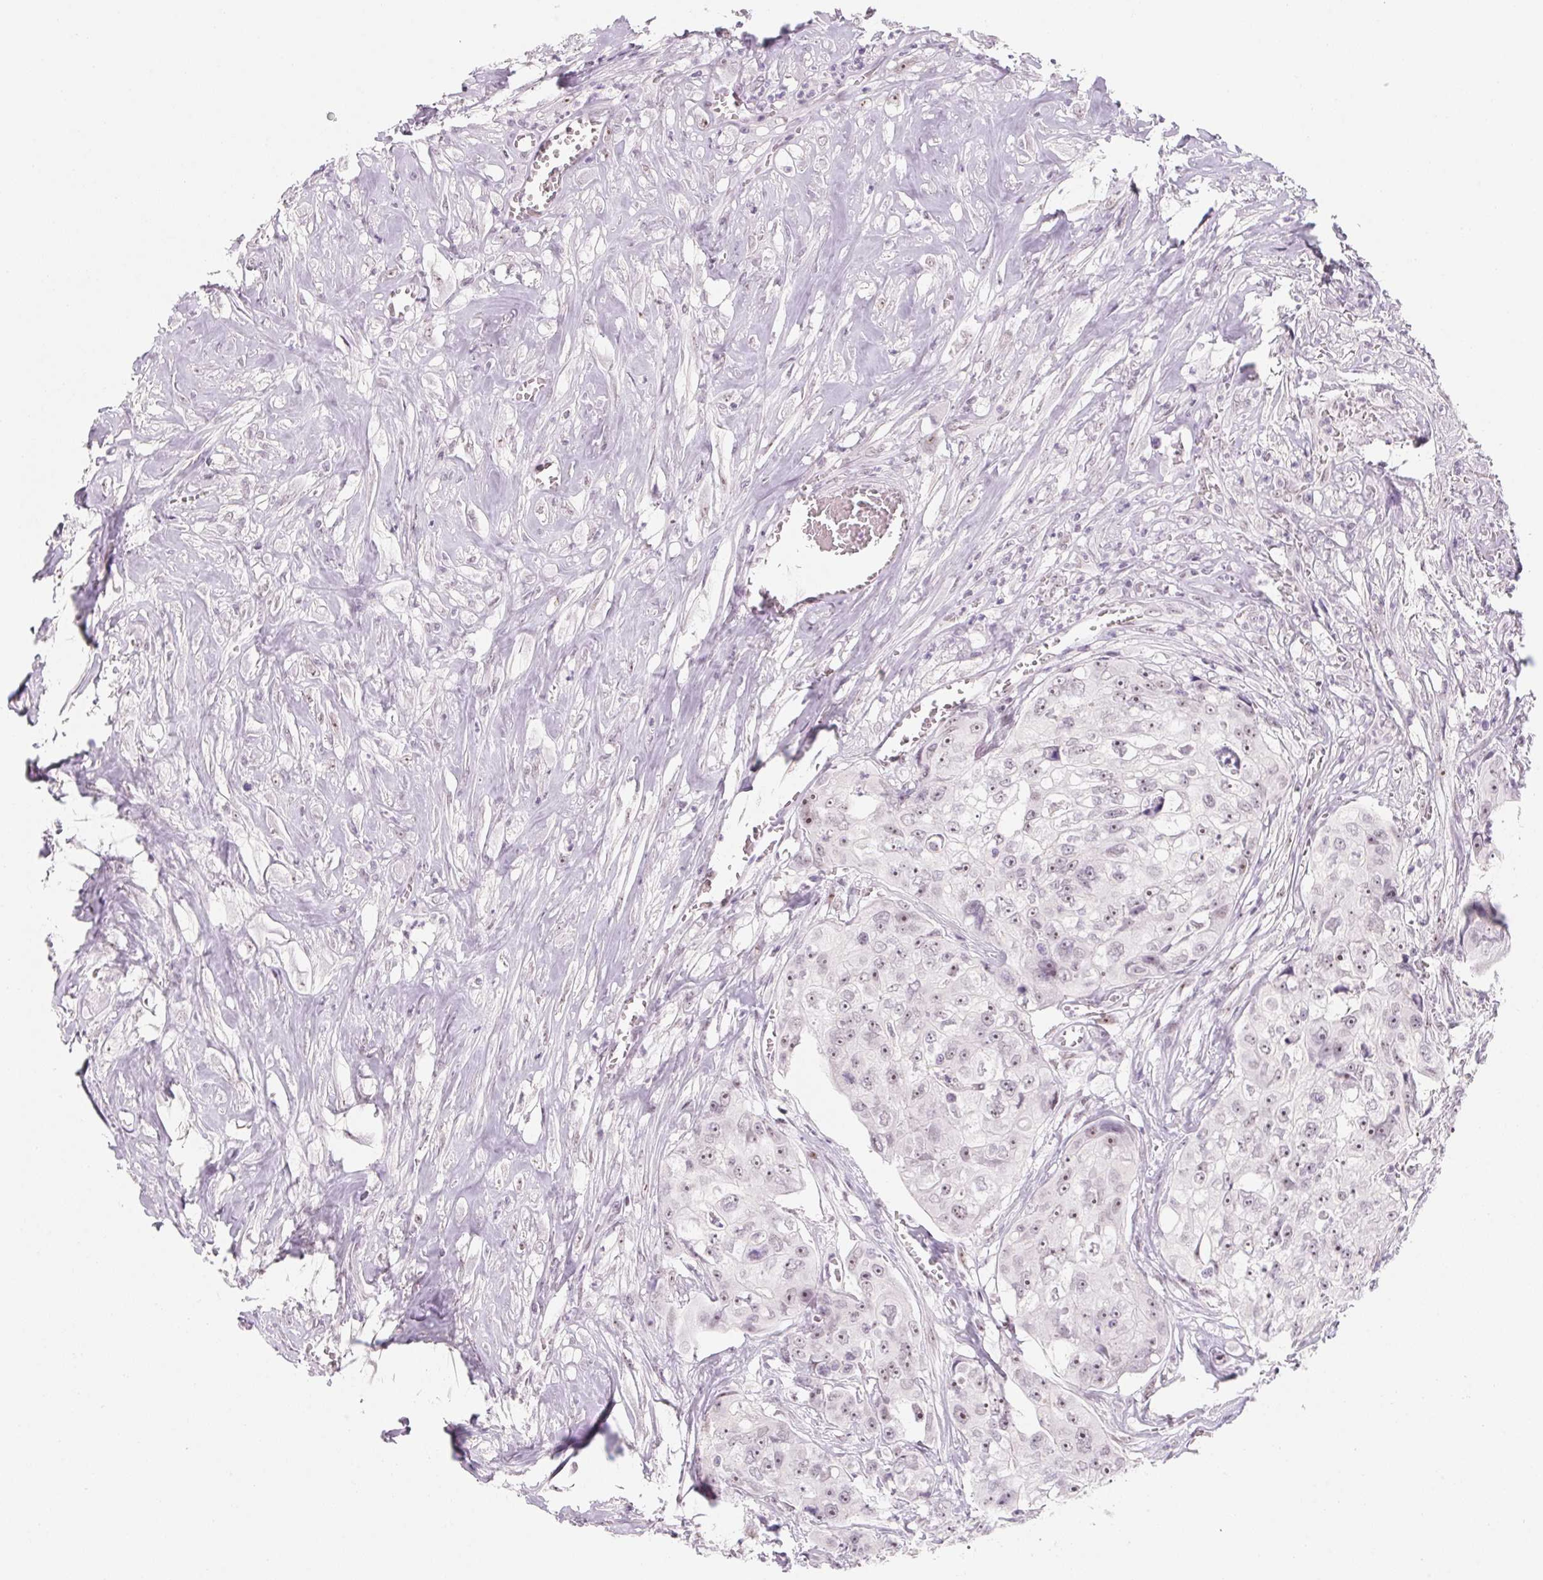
{"staining": {"intensity": "weak", "quantity": "25%-75%", "location": "nuclear"}, "tissue": "colorectal cancer", "cell_type": "Tumor cells", "image_type": "cancer", "snomed": [{"axis": "morphology", "description": "Adenocarcinoma, NOS"}, {"axis": "topography", "description": "Rectum"}], "caption": "This histopathology image reveals colorectal adenocarcinoma stained with IHC to label a protein in brown. The nuclear of tumor cells show weak positivity for the protein. Nuclei are counter-stained blue.", "gene": "ZIC4", "patient": {"sex": "female", "age": 62}}